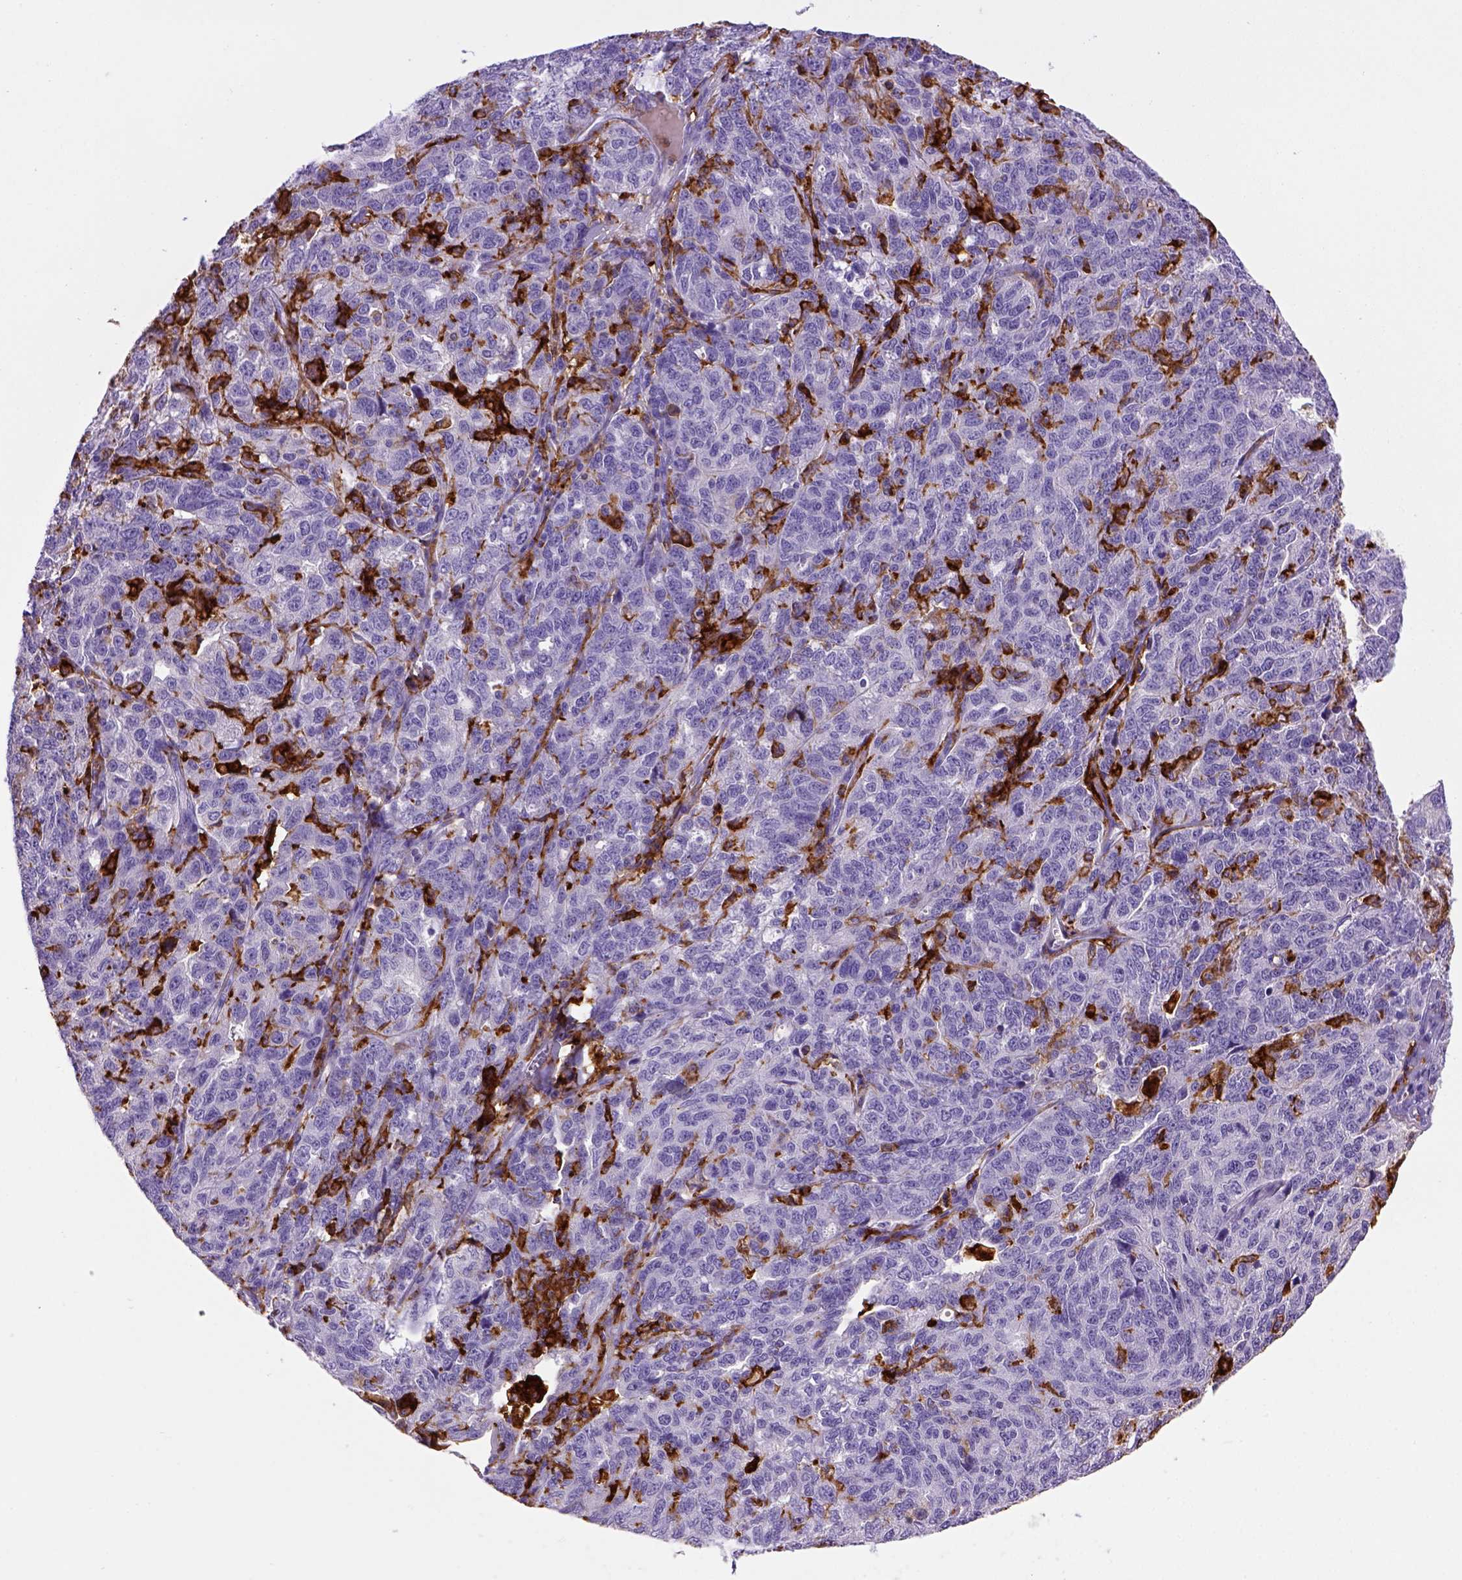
{"staining": {"intensity": "negative", "quantity": "none", "location": "none"}, "tissue": "ovarian cancer", "cell_type": "Tumor cells", "image_type": "cancer", "snomed": [{"axis": "morphology", "description": "Cystadenocarcinoma, serous, NOS"}, {"axis": "topography", "description": "Ovary"}], "caption": "Human ovarian cancer stained for a protein using IHC displays no positivity in tumor cells.", "gene": "CD14", "patient": {"sex": "female", "age": 71}}